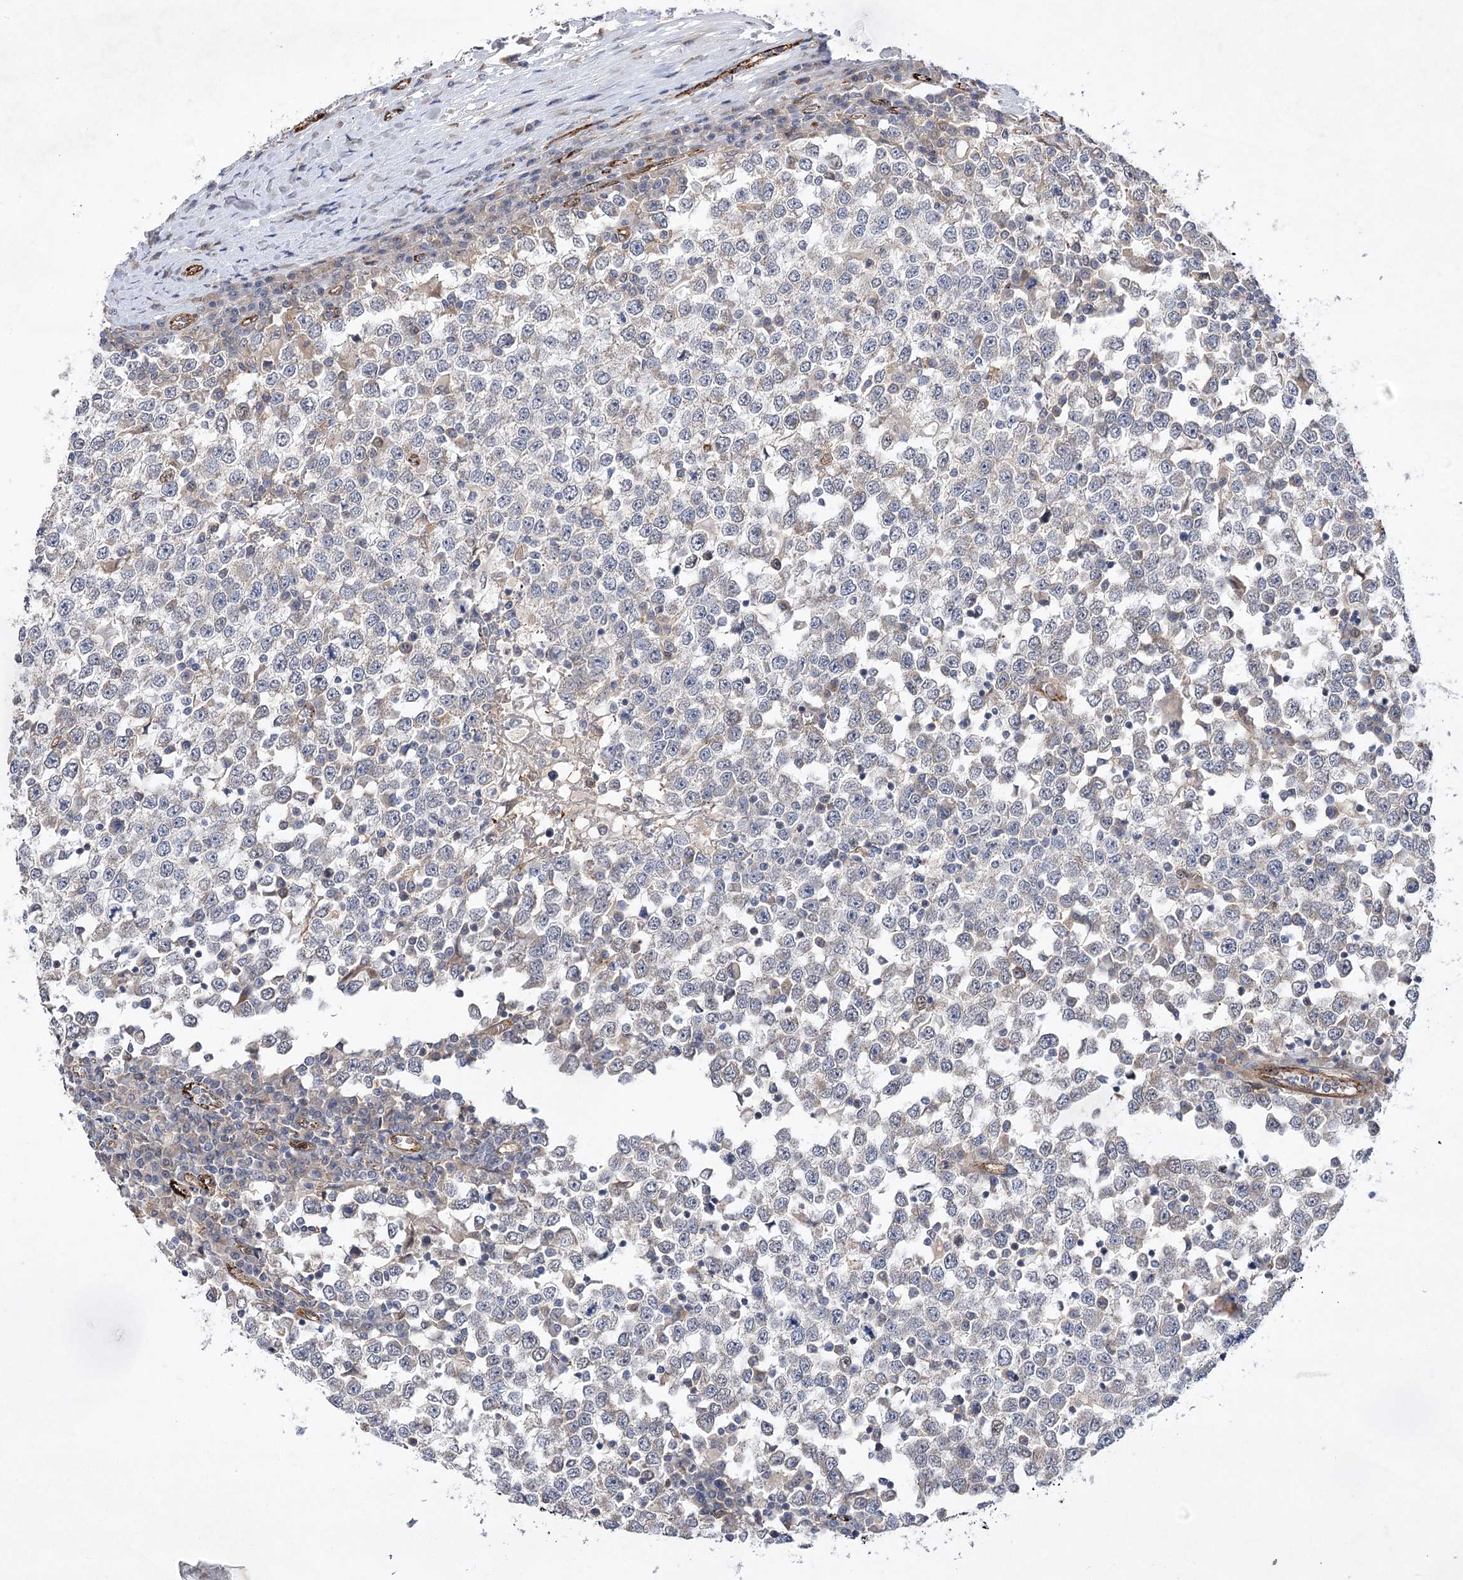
{"staining": {"intensity": "weak", "quantity": "<25%", "location": "cytoplasmic/membranous"}, "tissue": "testis cancer", "cell_type": "Tumor cells", "image_type": "cancer", "snomed": [{"axis": "morphology", "description": "Seminoma, NOS"}, {"axis": "topography", "description": "Testis"}], "caption": "High power microscopy histopathology image of an immunohistochemistry (IHC) micrograph of seminoma (testis), revealing no significant expression in tumor cells.", "gene": "ARHGAP31", "patient": {"sex": "male", "age": 65}}